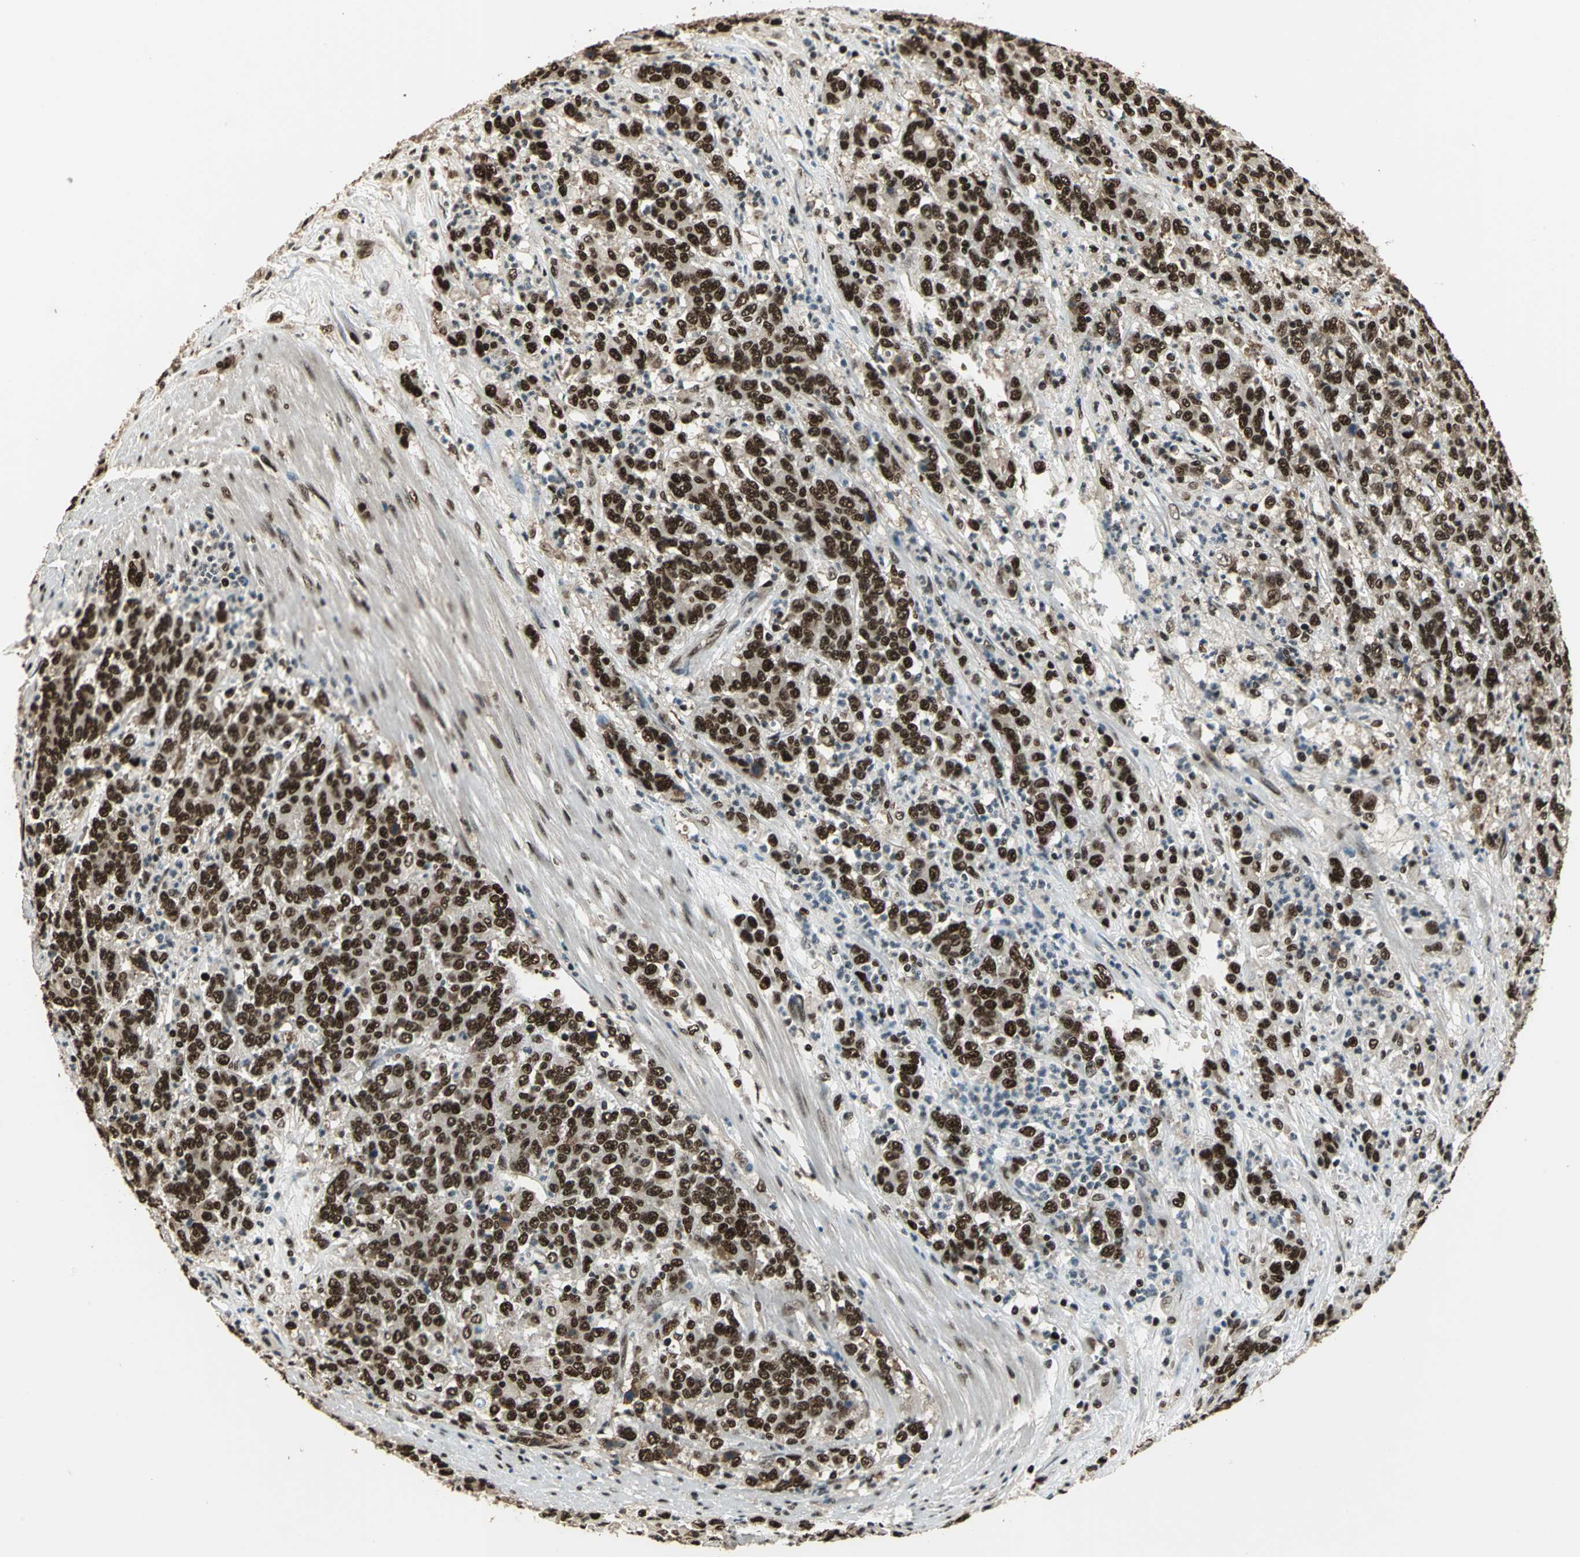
{"staining": {"intensity": "strong", "quantity": ">75%", "location": "nuclear"}, "tissue": "stomach cancer", "cell_type": "Tumor cells", "image_type": "cancer", "snomed": [{"axis": "morphology", "description": "Adenocarcinoma, NOS"}, {"axis": "topography", "description": "Stomach, lower"}], "caption": "Immunohistochemistry of human stomach cancer demonstrates high levels of strong nuclear expression in approximately >75% of tumor cells.", "gene": "MIS18BP1", "patient": {"sex": "female", "age": 71}}